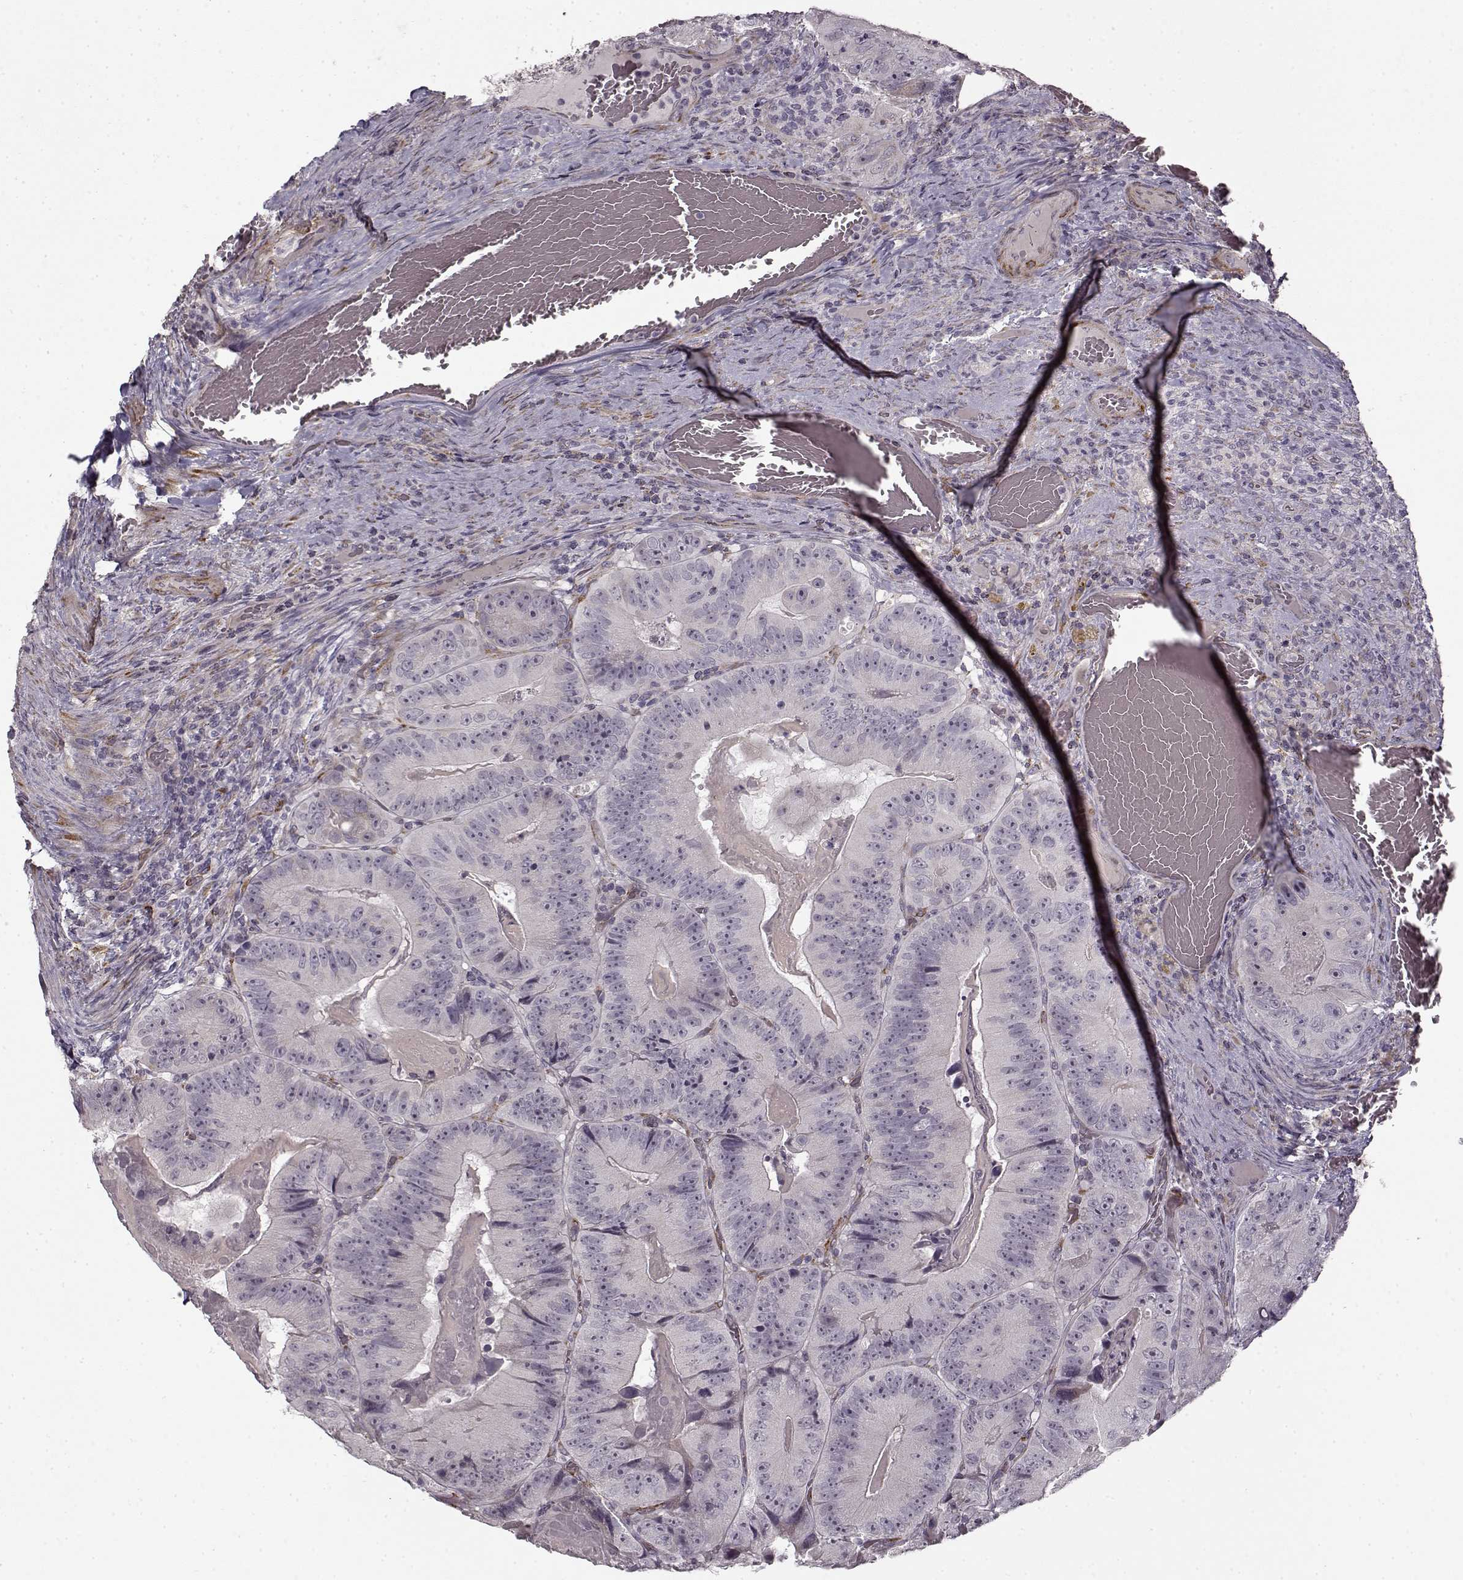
{"staining": {"intensity": "negative", "quantity": "none", "location": "none"}, "tissue": "colorectal cancer", "cell_type": "Tumor cells", "image_type": "cancer", "snomed": [{"axis": "morphology", "description": "Adenocarcinoma, NOS"}, {"axis": "topography", "description": "Colon"}], "caption": "DAB (3,3'-diaminobenzidine) immunohistochemical staining of human colorectal adenocarcinoma displays no significant positivity in tumor cells.", "gene": "LAMB2", "patient": {"sex": "female", "age": 86}}